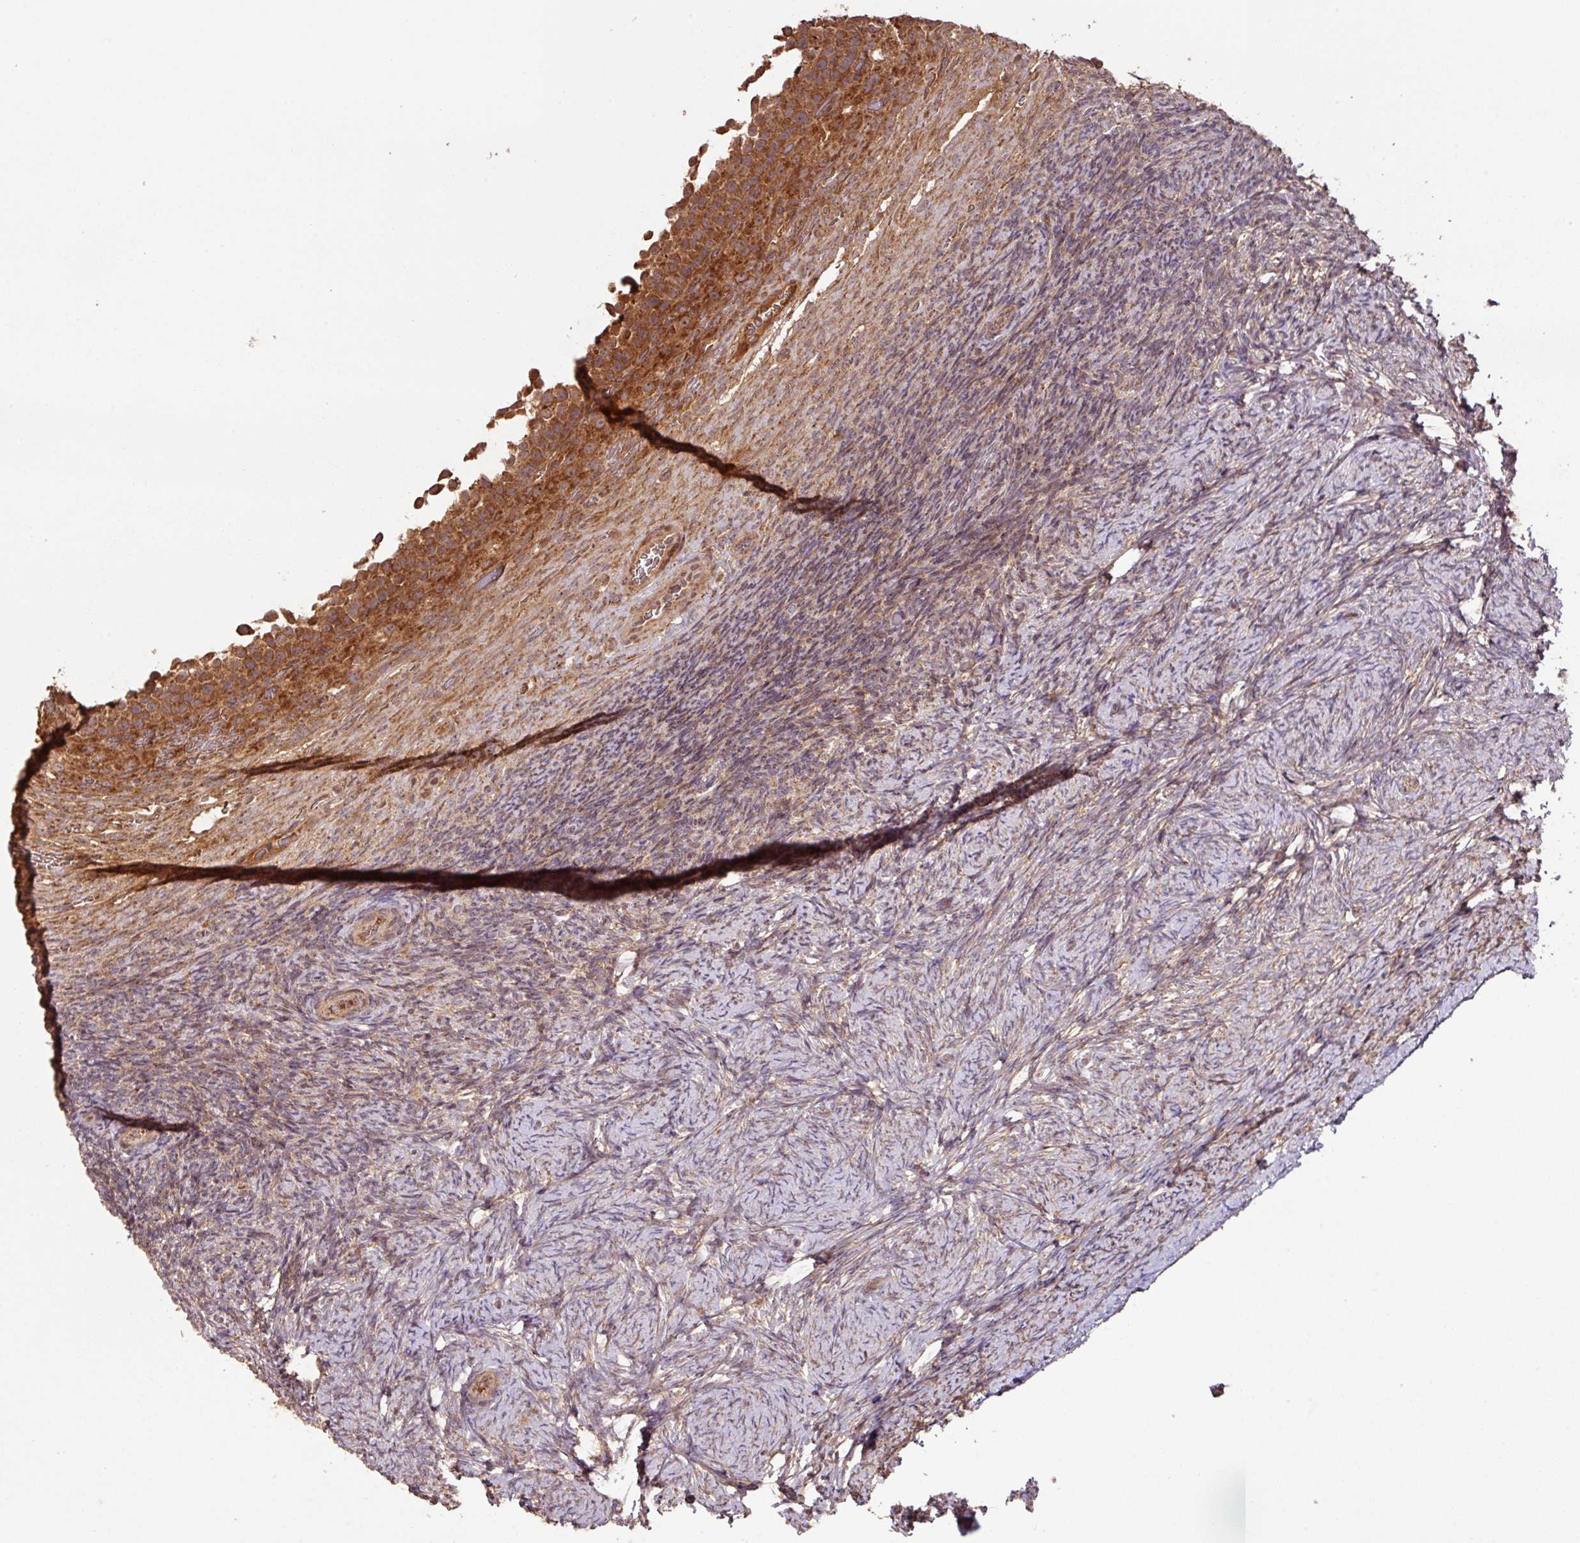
{"staining": {"intensity": "strong", "quantity": ">75%", "location": "cytoplasmic/membranous"}, "tissue": "ovary", "cell_type": "Follicle cells", "image_type": "normal", "snomed": [{"axis": "morphology", "description": "Normal tissue, NOS"}, {"axis": "topography", "description": "Ovary"}], "caption": "Follicle cells demonstrate strong cytoplasmic/membranous expression in approximately >75% of cells in normal ovary.", "gene": "MRRF", "patient": {"sex": "female", "age": 34}}